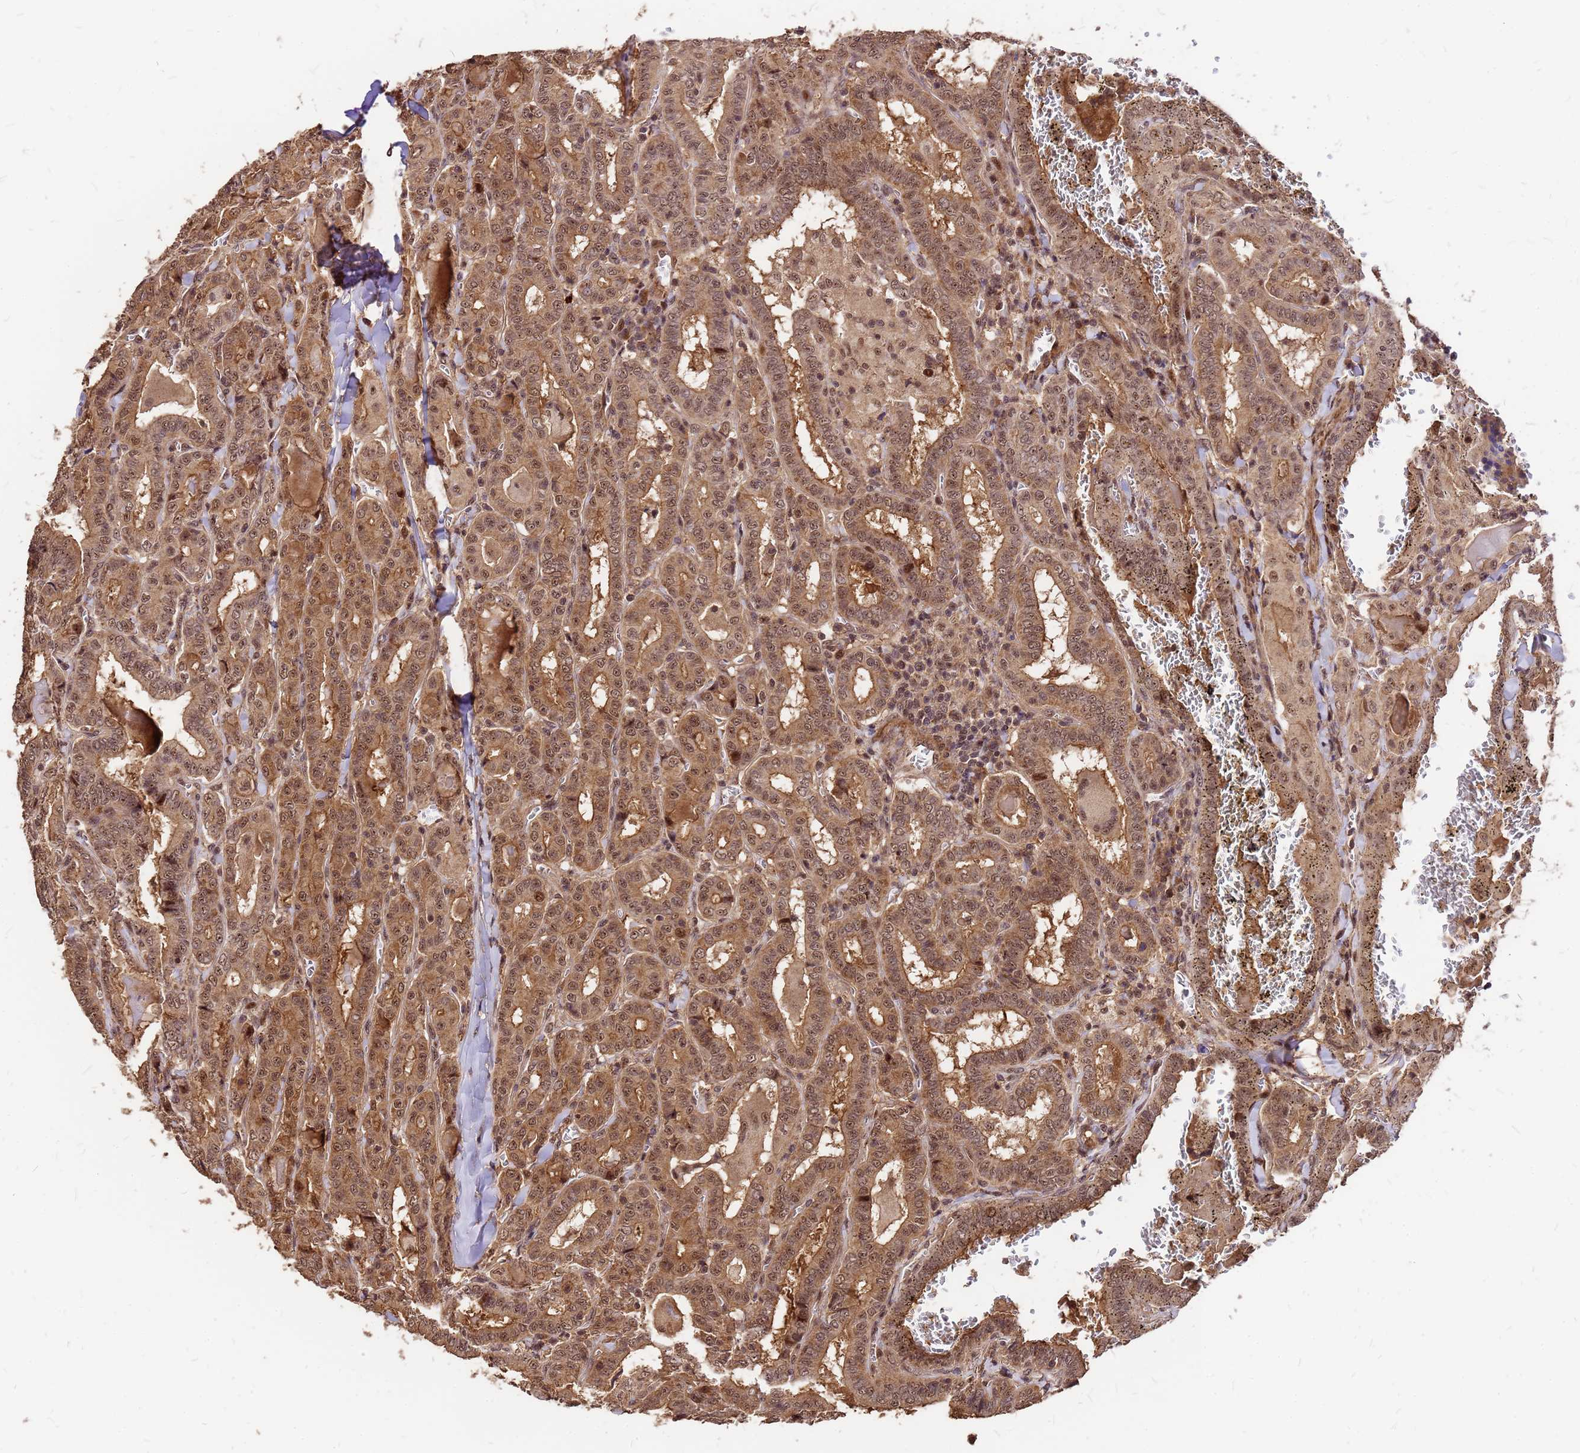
{"staining": {"intensity": "moderate", "quantity": ">75%", "location": "cytoplasmic/membranous,nuclear"}, "tissue": "thyroid cancer", "cell_type": "Tumor cells", "image_type": "cancer", "snomed": [{"axis": "morphology", "description": "Papillary adenocarcinoma, NOS"}, {"axis": "topography", "description": "Thyroid gland"}], "caption": "This is a micrograph of IHC staining of thyroid cancer (papillary adenocarcinoma), which shows moderate staining in the cytoplasmic/membranous and nuclear of tumor cells.", "gene": "GPATCH8", "patient": {"sex": "female", "age": 72}}